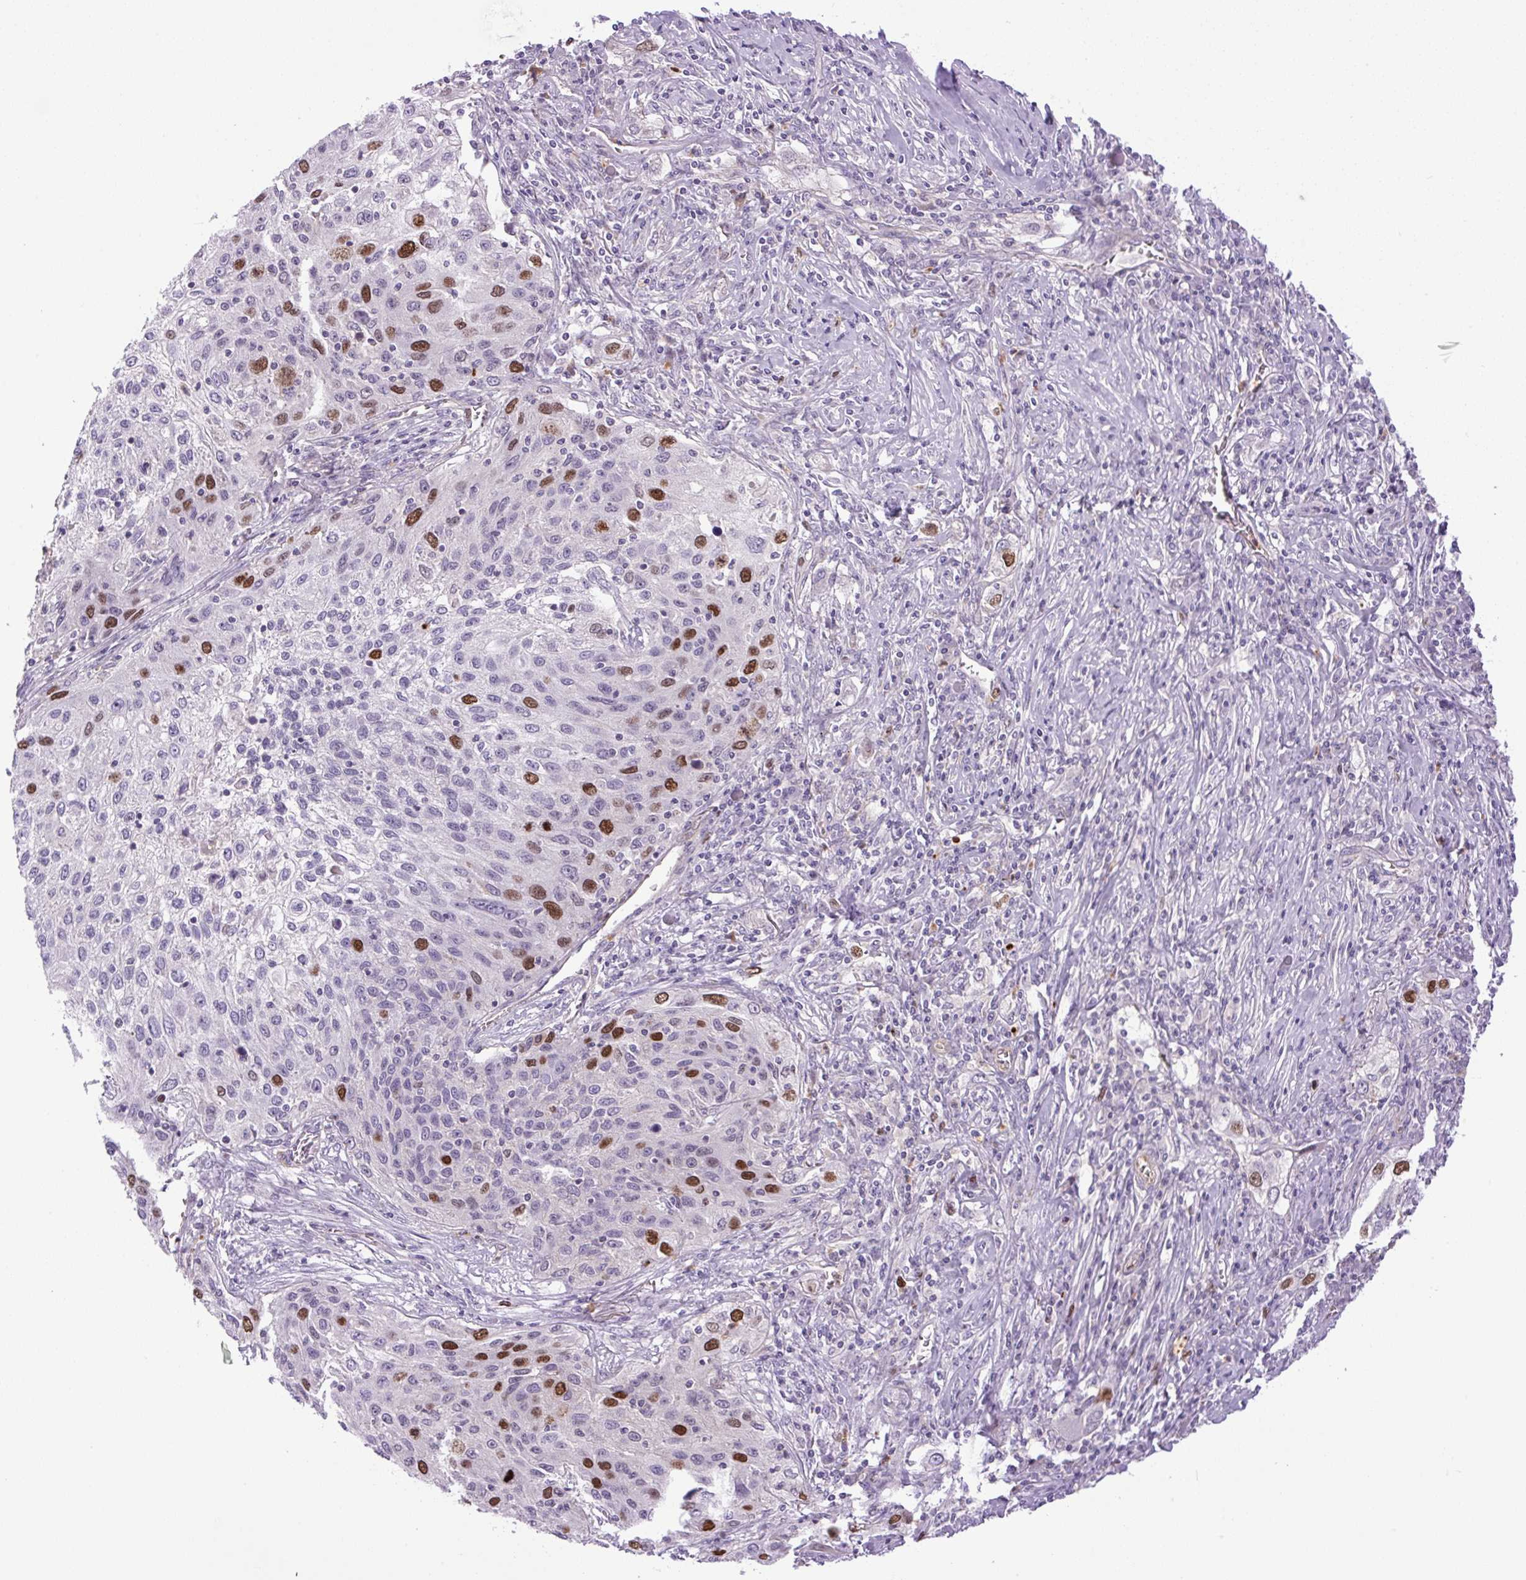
{"staining": {"intensity": "strong", "quantity": "<25%", "location": "nuclear"}, "tissue": "lung cancer", "cell_type": "Tumor cells", "image_type": "cancer", "snomed": [{"axis": "morphology", "description": "Squamous cell carcinoma, NOS"}, {"axis": "topography", "description": "Lung"}], "caption": "Immunohistochemical staining of lung cancer displays strong nuclear protein positivity in about <25% of tumor cells.", "gene": "KIFC1", "patient": {"sex": "female", "age": 69}}